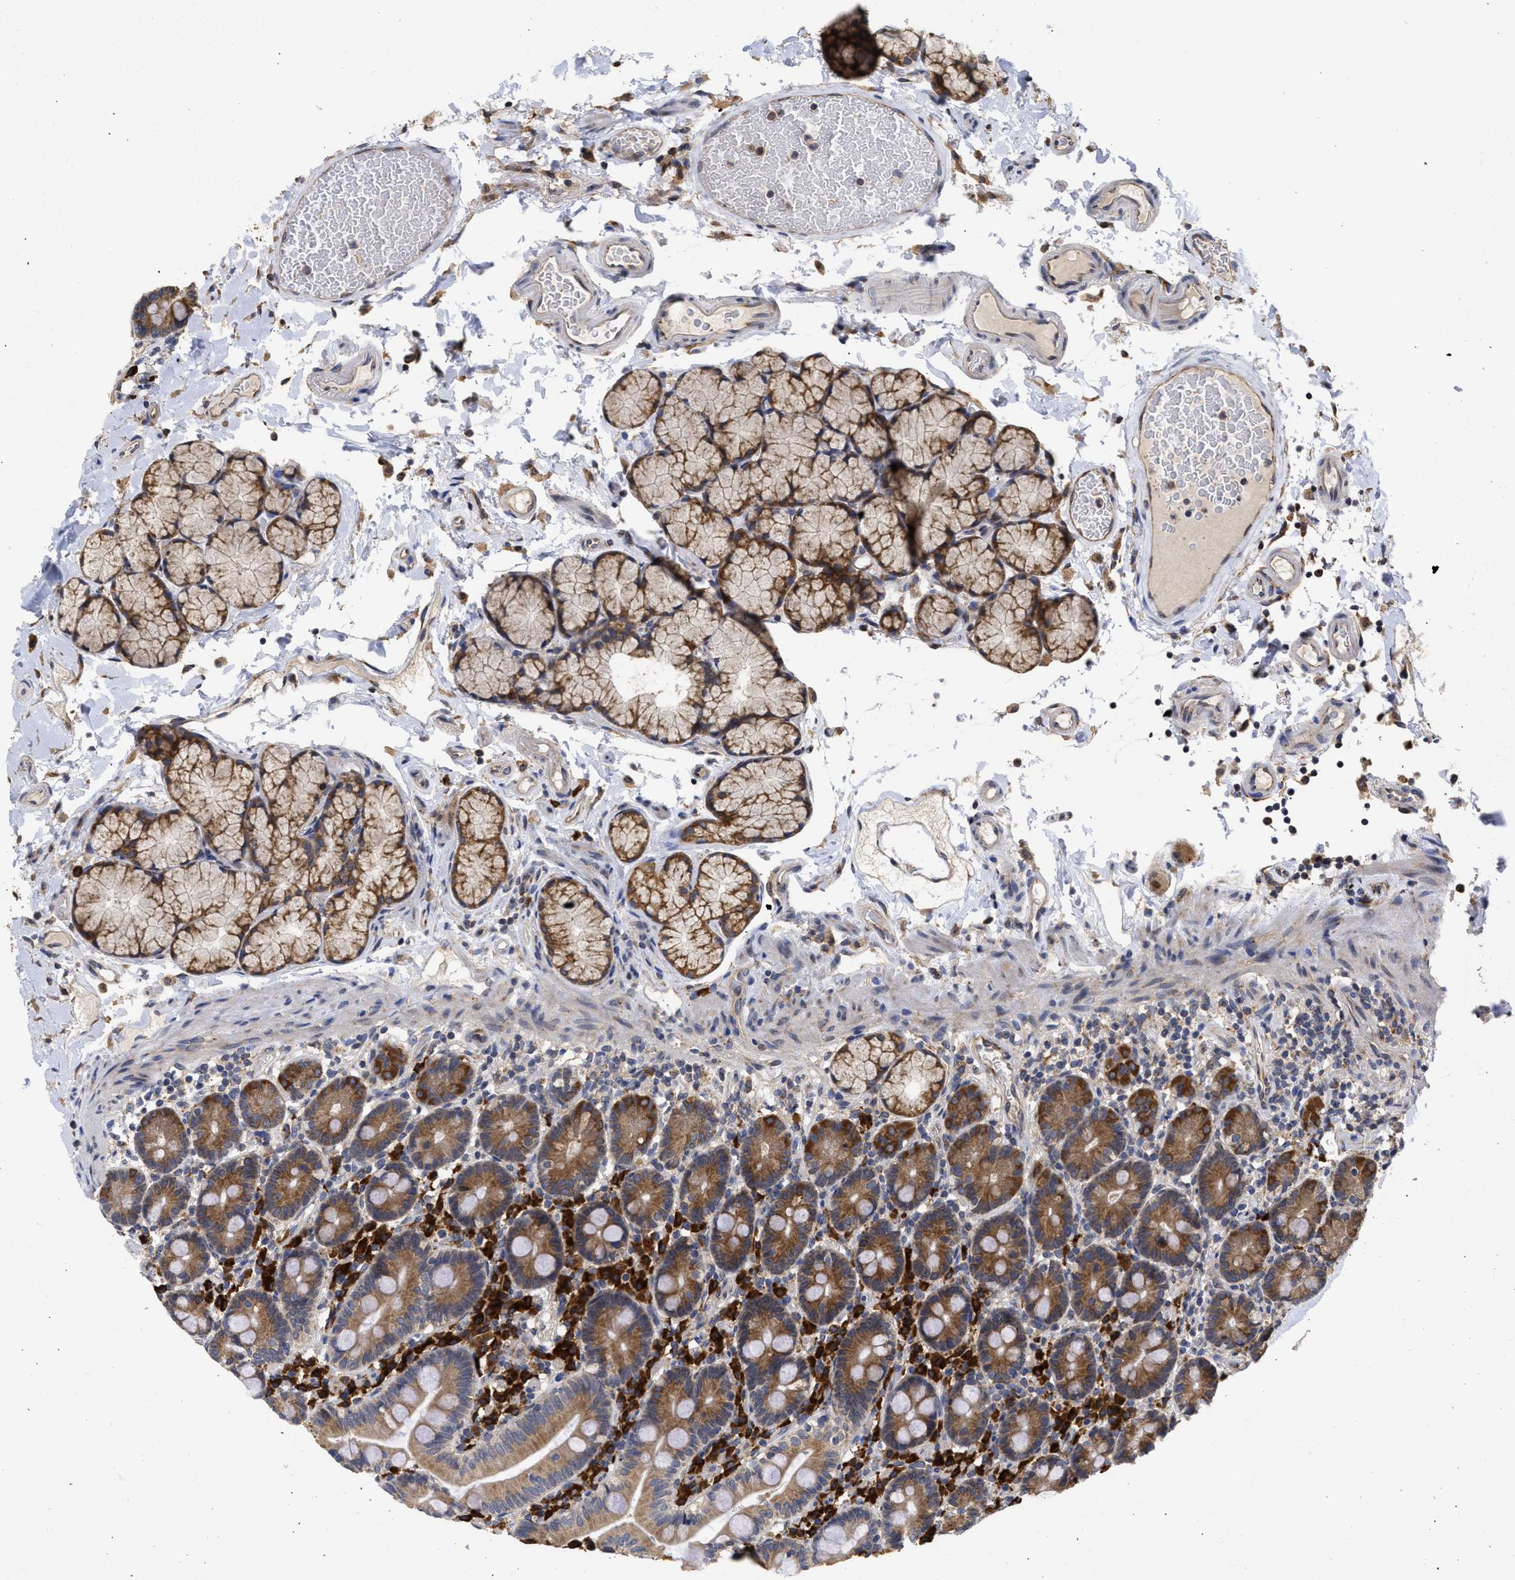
{"staining": {"intensity": "moderate", "quantity": ">75%", "location": "cytoplasmic/membranous"}, "tissue": "duodenum", "cell_type": "Glandular cells", "image_type": "normal", "snomed": [{"axis": "morphology", "description": "Normal tissue, NOS"}, {"axis": "topography", "description": "Small intestine, NOS"}], "caption": "High-magnification brightfield microscopy of unremarkable duodenum stained with DAB (3,3'-diaminobenzidine) (brown) and counterstained with hematoxylin (blue). glandular cells exhibit moderate cytoplasmic/membranous staining is identified in approximately>75% of cells.", "gene": "DNAJC1", "patient": {"sex": "female", "age": 71}}